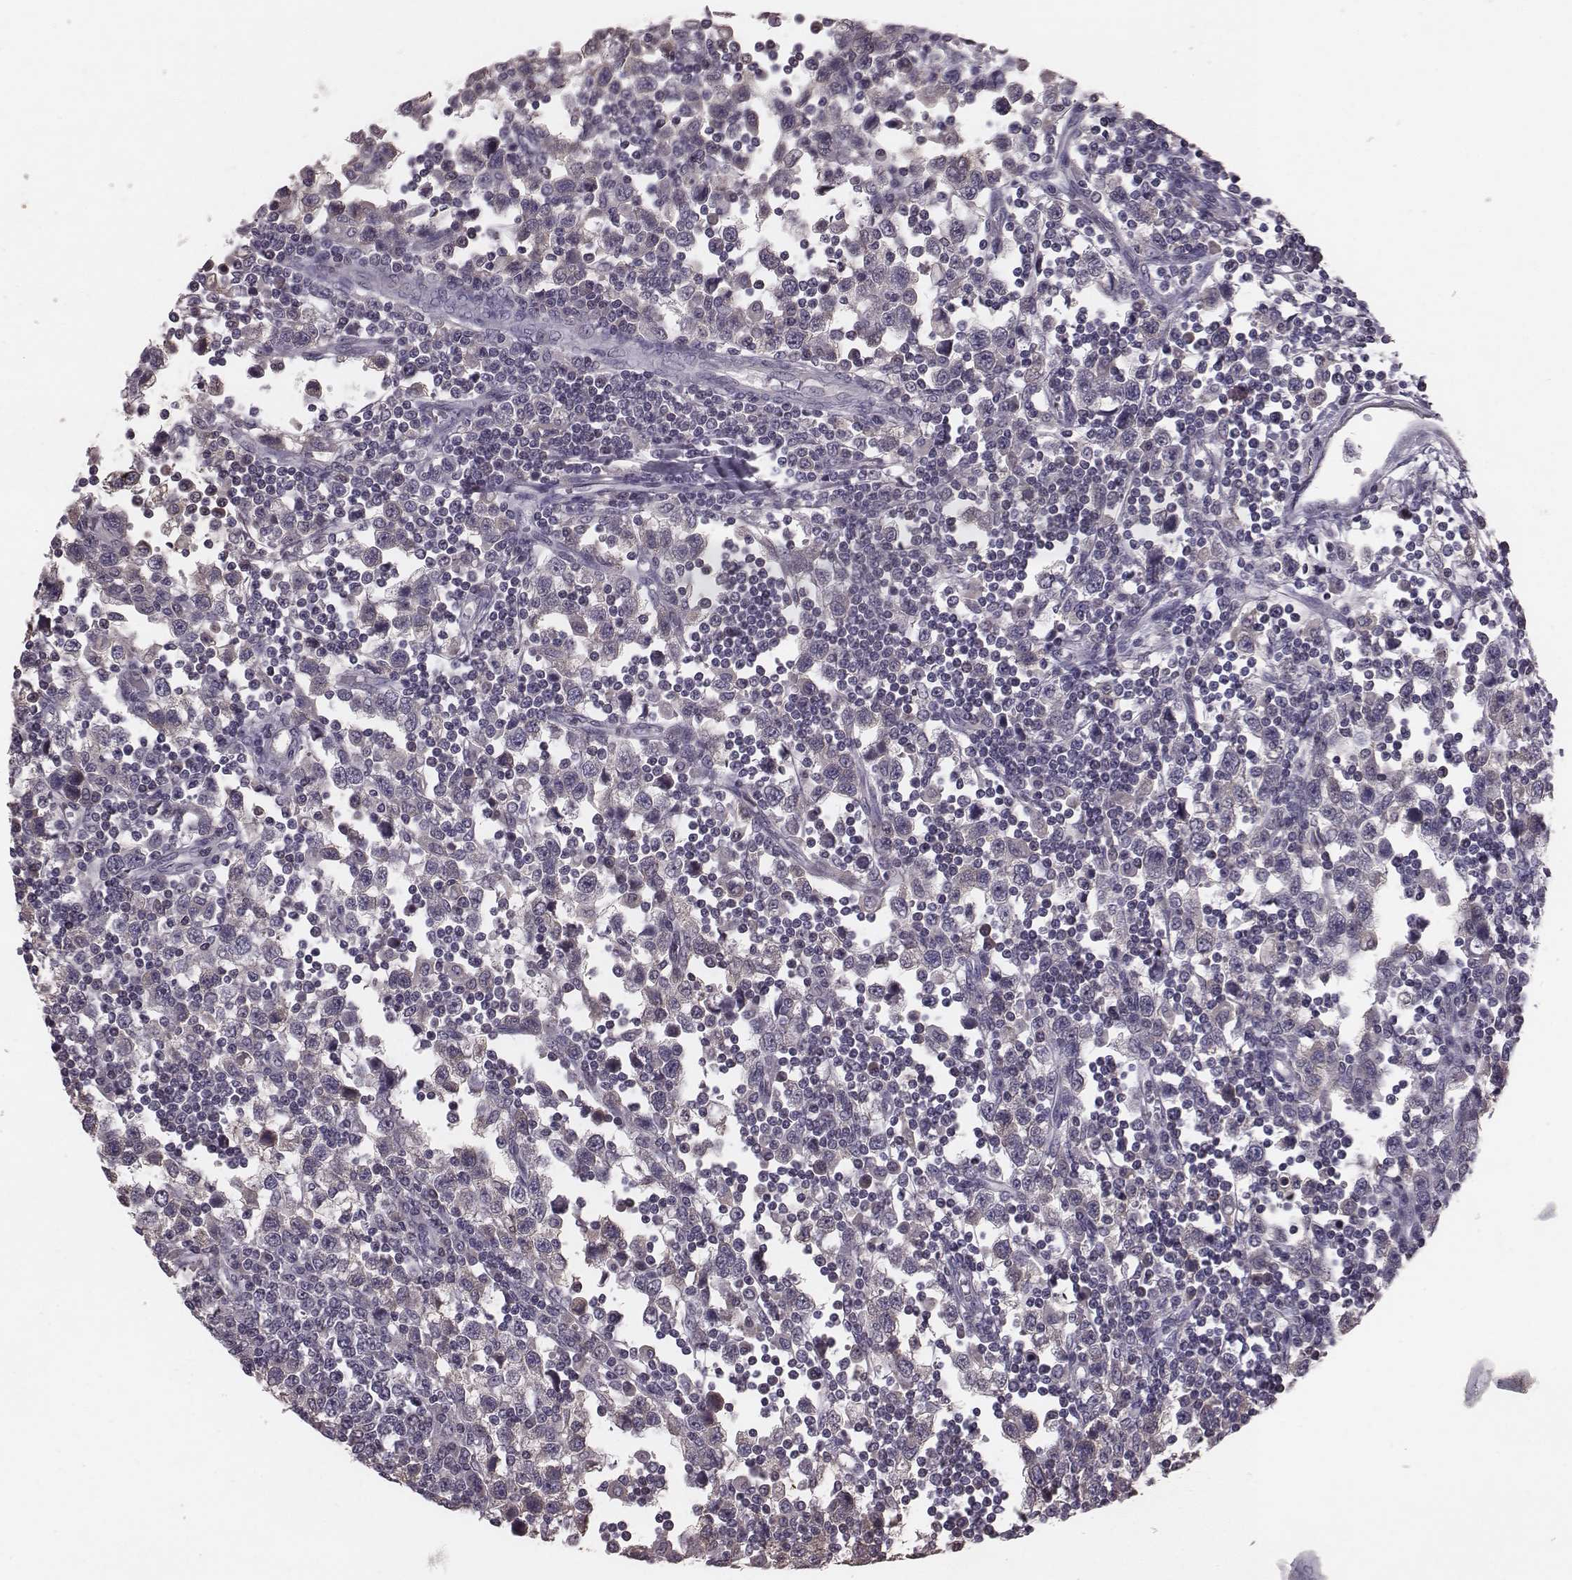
{"staining": {"intensity": "negative", "quantity": "none", "location": "none"}, "tissue": "testis cancer", "cell_type": "Tumor cells", "image_type": "cancer", "snomed": [{"axis": "morphology", "description": "Seminoma, NOS"}, {"axis": "topography", "description": "Testis"}], "caption": "High magnification brightfield microscopy of testis cancer (seminoma) stained with DAB (3,3'-diaminobenzidine) (brown) and counterstained with hematoxylin (blue): tumor cells show no significant expression.", "gene": "SMIM24", "patient": {"sex": "male", "age": 34}}